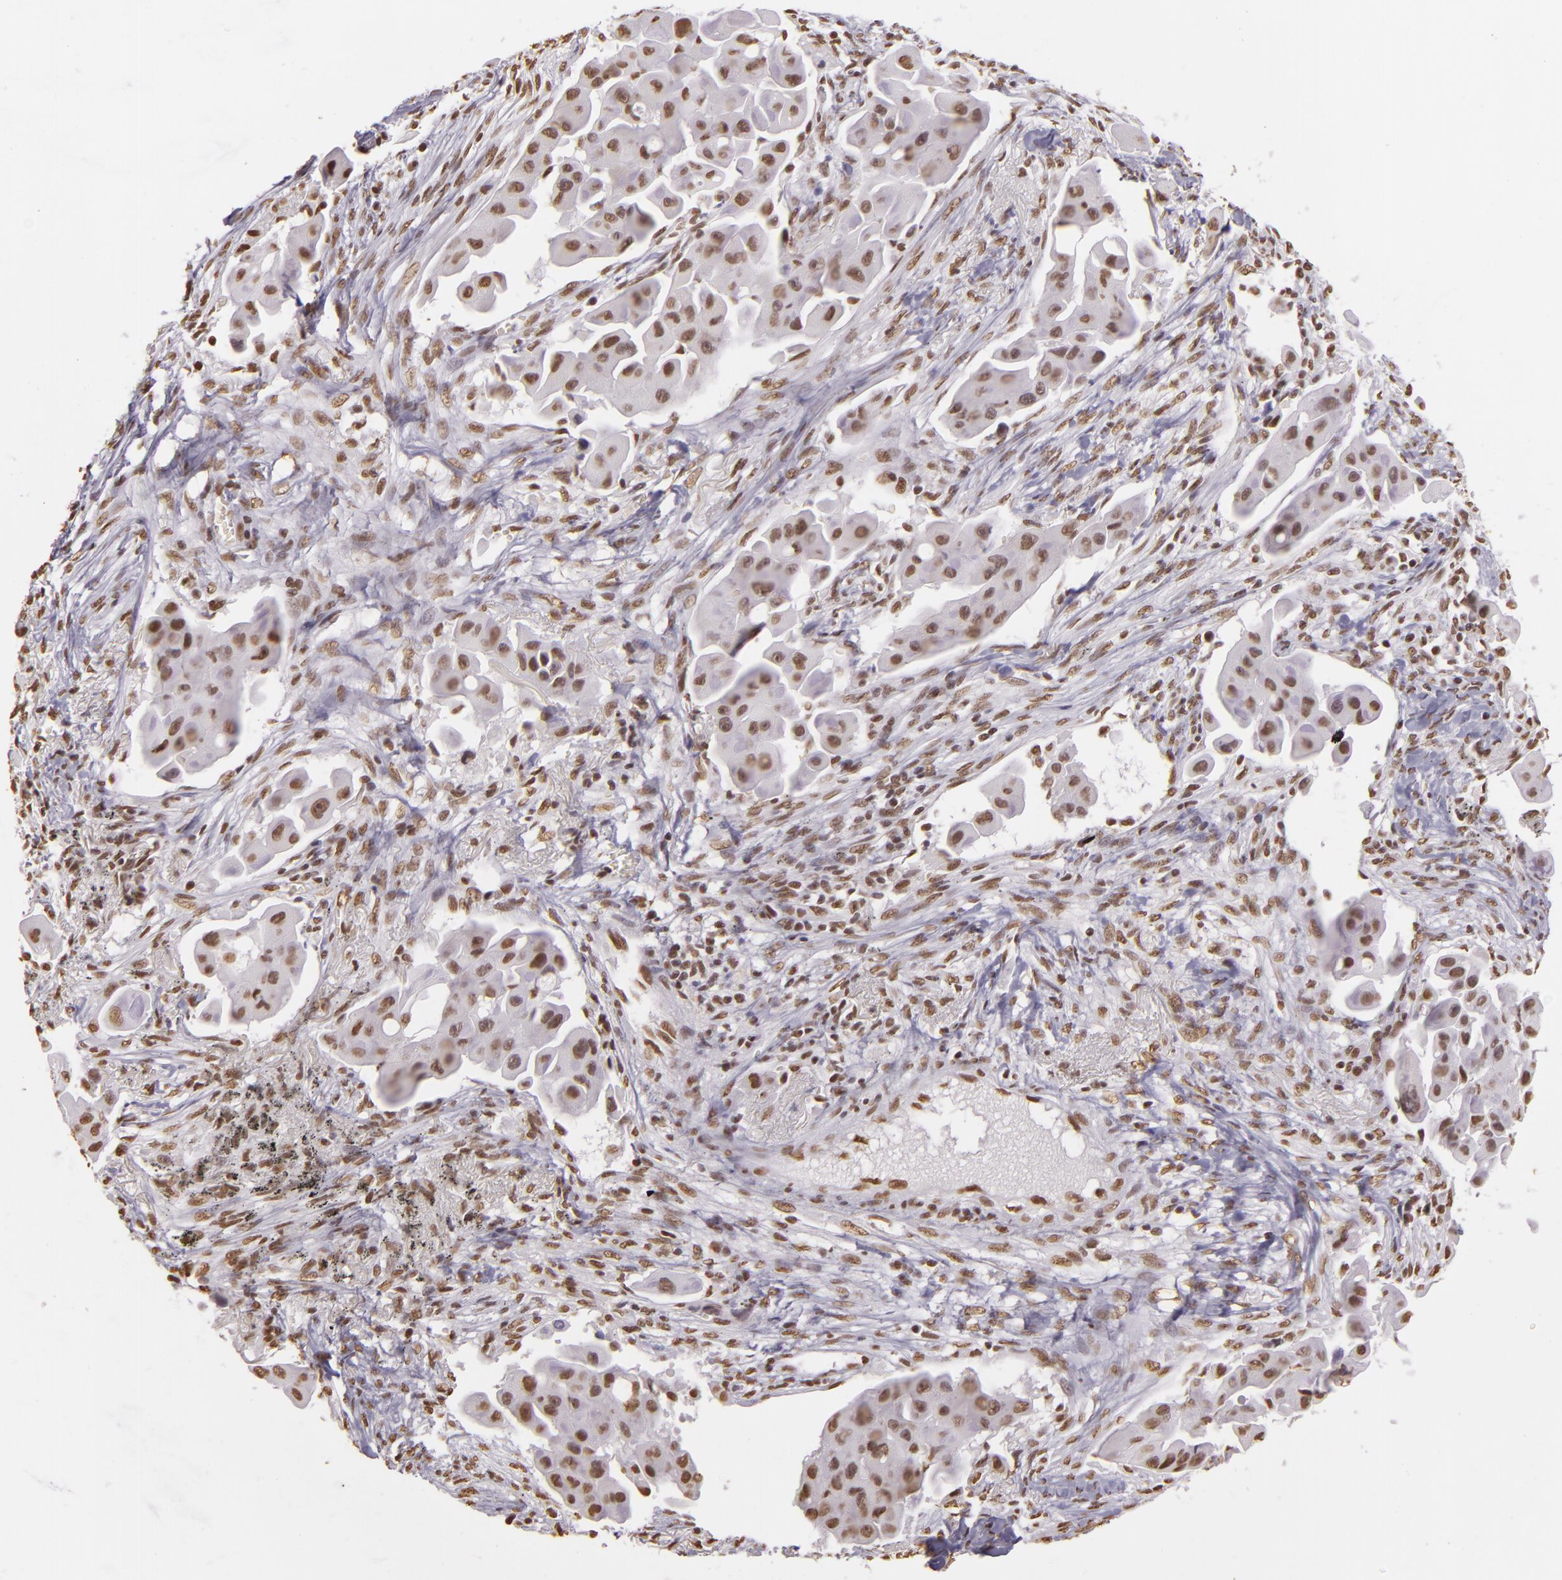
{"staining": {"intensity": "weak", "quantity": ">75%", "location": "nuclear"}, "tissue": "lung cancer", "cell_type": "Tumor cells", "image_type": "cancer", "snomed": [{"axis": "morphology", "description": "Adenocarcinoma, NOS"}, {"axis": "topography", "description": "Lung"}], "caption": "A micrograph showing weak nuclear positivity in about >75% of tumor cells in adenocarcinoma (lung), as visualized by brown immunohistochemical staining.", "gene": "PAPOLA", "patient": {"sex": "male", "age": 68}}